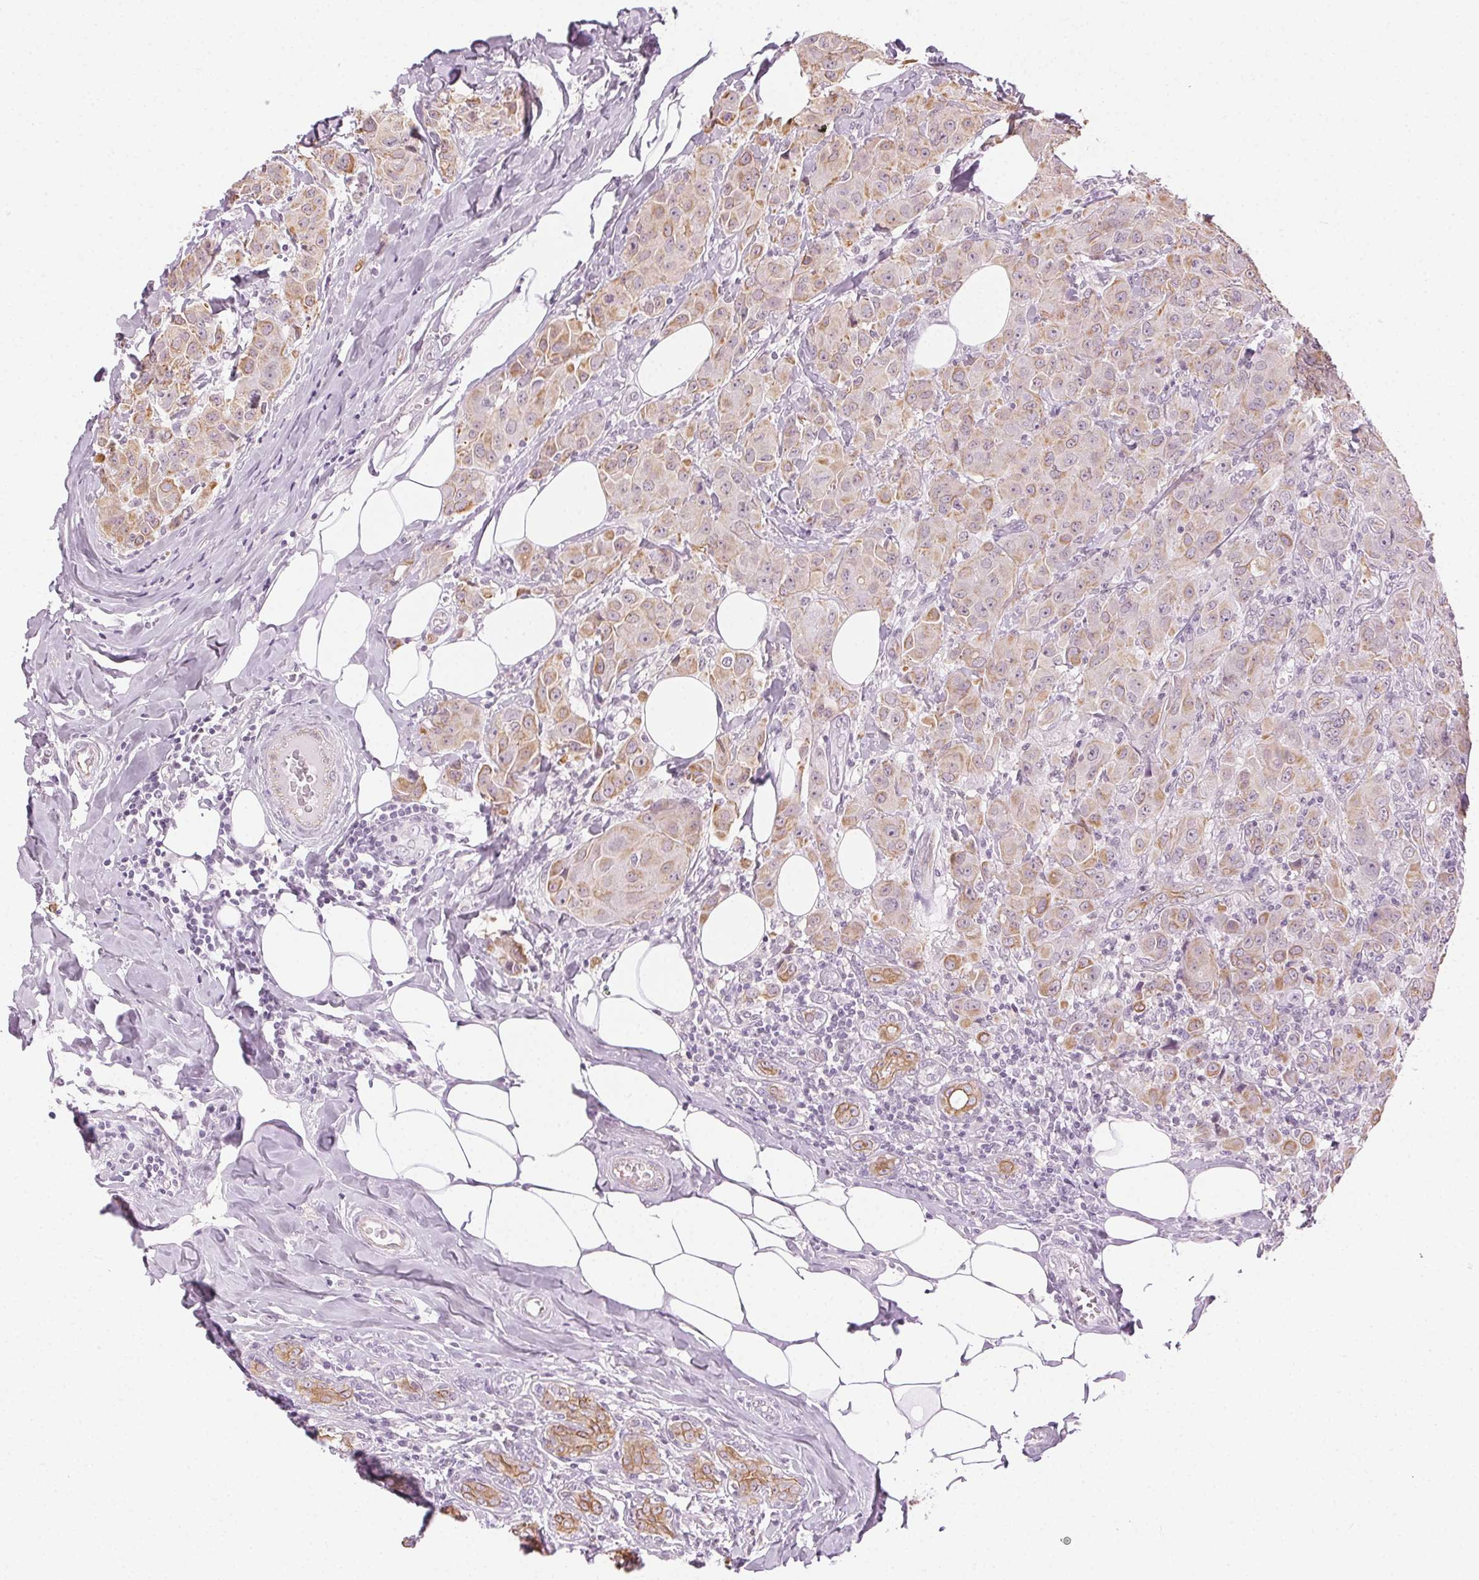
{"staining": {"intensity": "weak", "quantity": "25%-75%", "location": "cytoplasmic/membranous"}, "tissue": "breast cancer", "cell_type": "Tumor cells", "image_type": "cancer", "snomed": [{"axis": "morphology", "description": "Normal tissue, NOS"}, {"axis": "morphology", "description": "Duct carcinoma"}, {"axis": "topography", "description": "Breast"}], "caption": "Breast intraductal carcinoma was stained to show a protein in brown. There is low levels of weak cytoplasmic/membranous positivity in approximately 25%-75% of tumor cells. Using DAB (3,3'-diaminobenzidine) (brown) and hematoxylin (blue) stains, captured at high magnification using brightfield microscopy.", "gene": "AIF1L", "patient": {"sex": "female", "age": 43}}